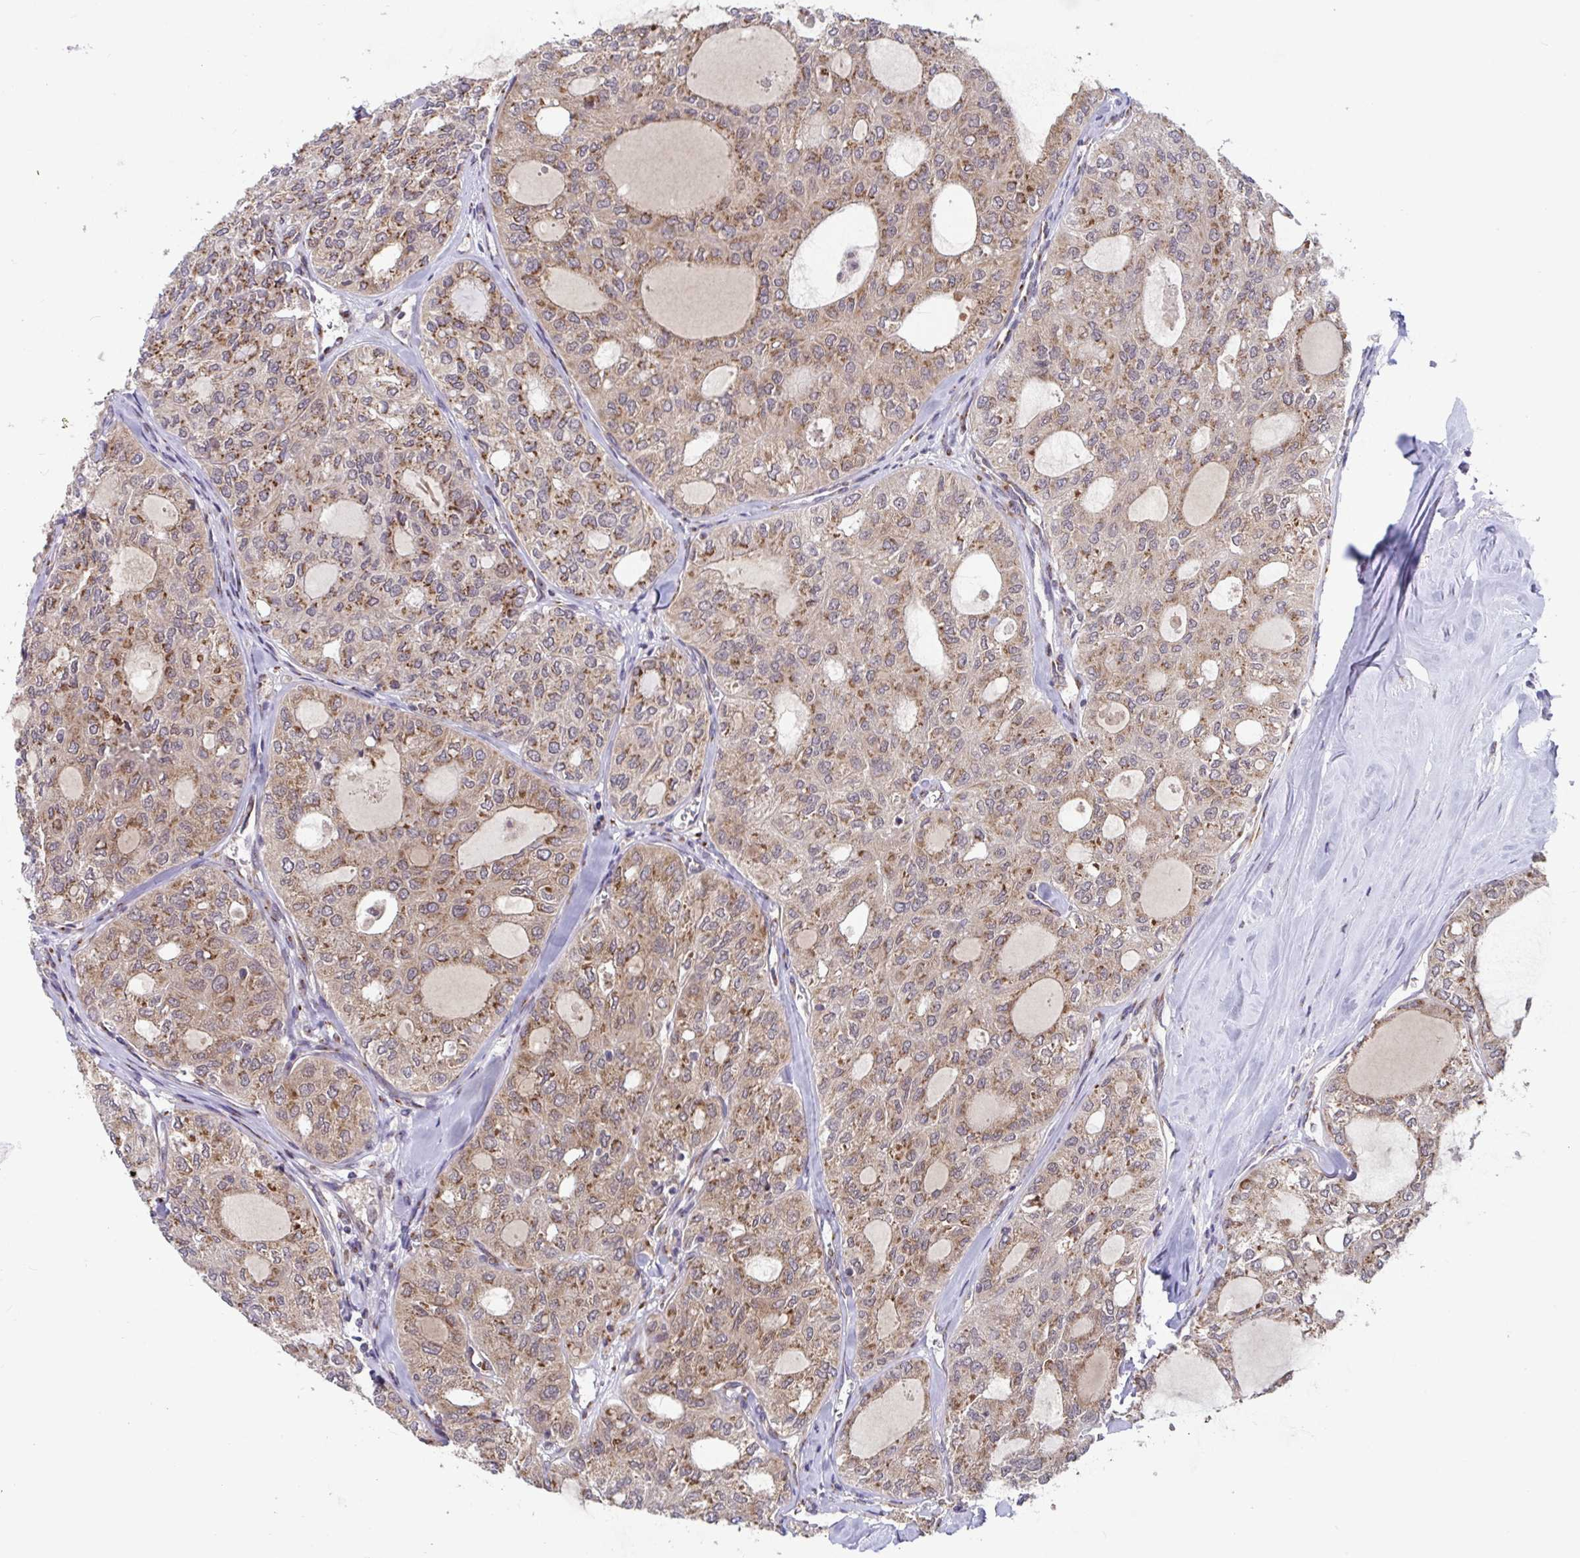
{"staining": {"intensity": "moderate", "quantity": ">75%", "location": "cytoplasmic/membranous"}, "tissue": "thyroid cancer", "cell_type": "Tumor cells", "image_type": "cancer", "snomed": [{"axis": "morphology", "description": "Follicular adenoma carcinoma, NOS"}, {"axis": "topography", "description": "Thyroid gland"}], "caption": "Tumor cells show medium levels of moderate cytoplasmic/membranous expression in approximately >75% of cells in human thyroid cancer. Using DAB (3,3'-diaminobenzidine) (brown) and hematoxylin (blue) stains, captured at high magnification using brightfield microscopy.", "gene": "ATP5MJ", "patient": {"sex": "male", "age": 75}}